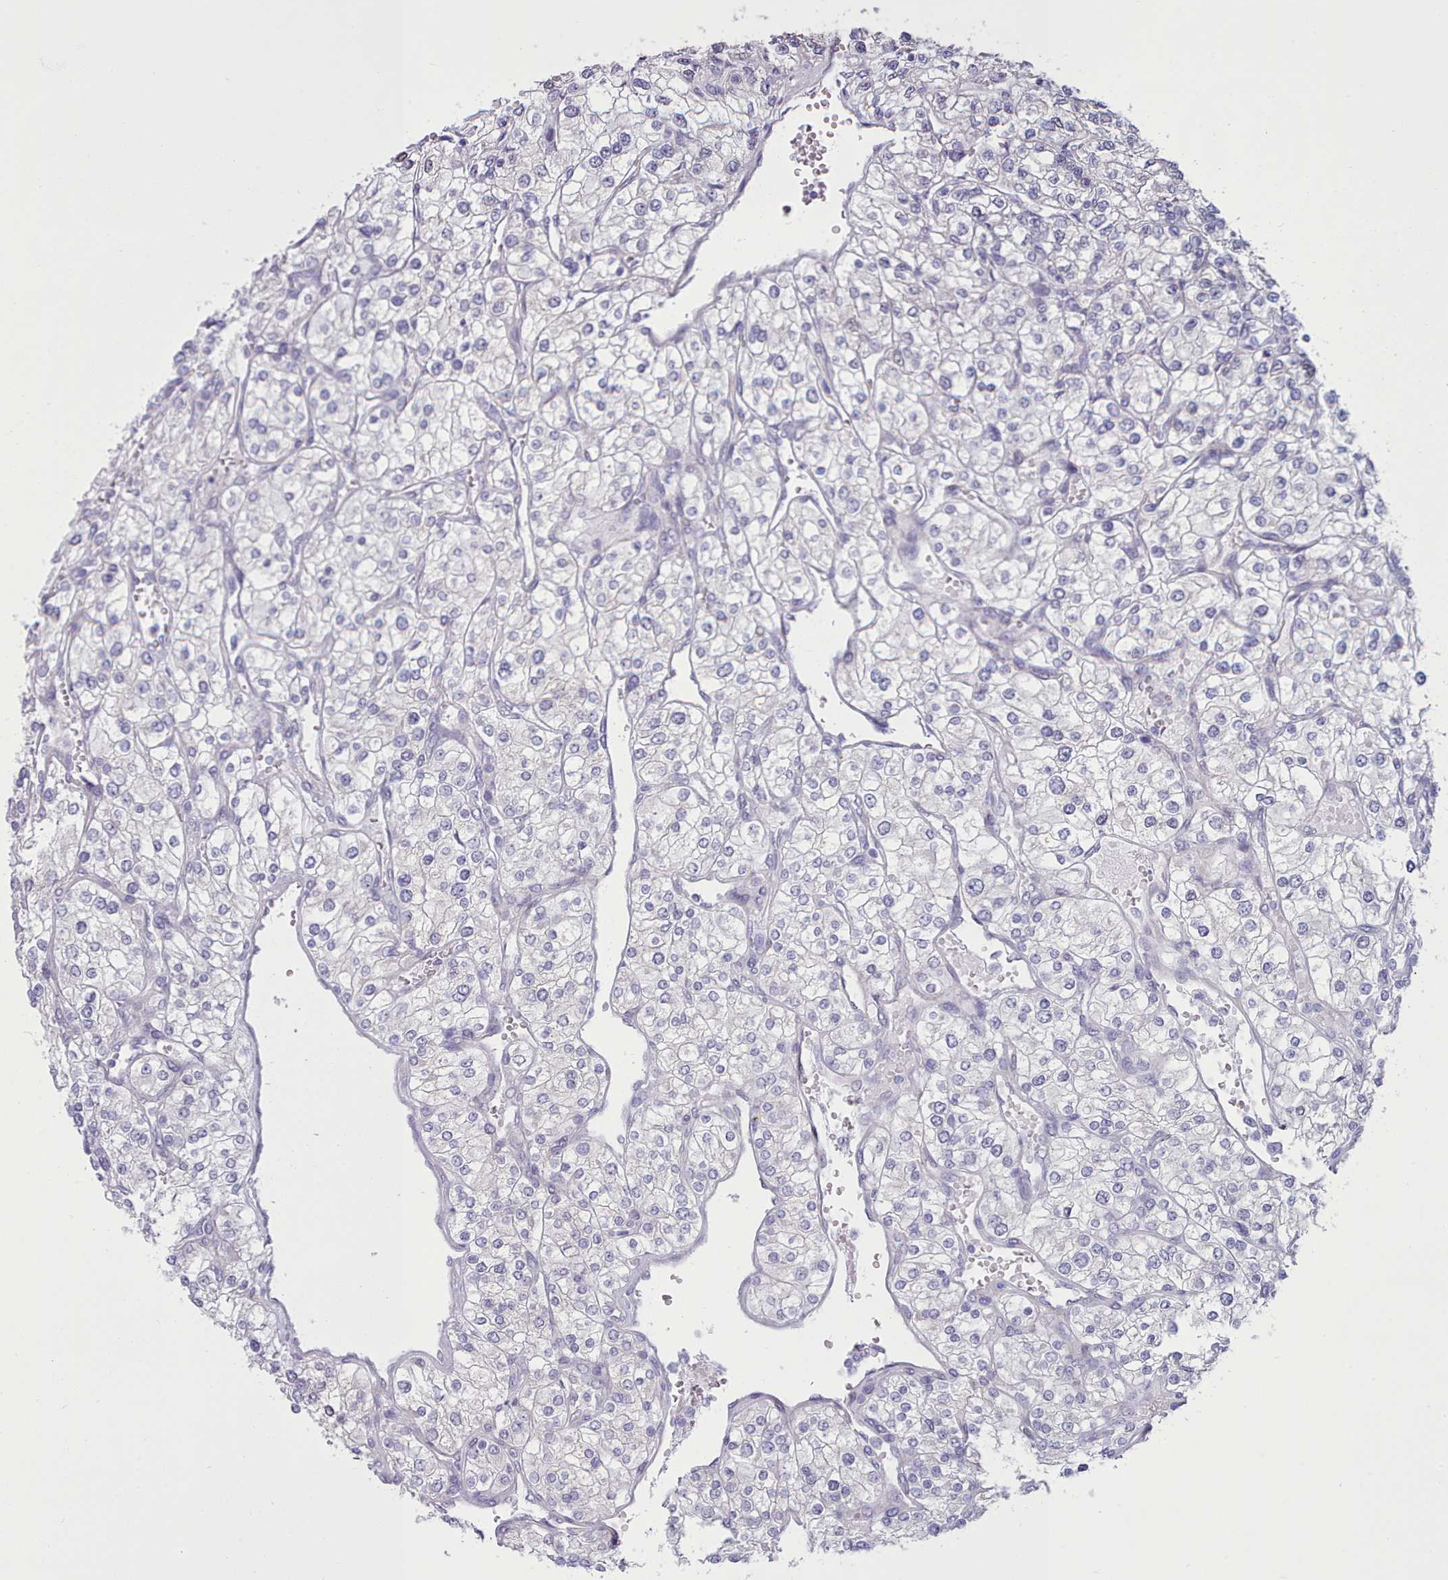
{"staining": {"intensity": "negative", "quantity": "none", "location": "none"}, "tissue": "renal cancer", "cell_type": "Tumor cells", "image_type": "cancer", "snomed": [{"axis": "morphology", "description": "Adenocarcinoma, NOS"}, {"axis": "topography", "description": "Kidney"}], "caption": "DAB immunohistochemical staining of human renal adenocarcinoma reveals no significant staining in tumor cells.", "gene": "TMEM253", "patient": {"sex": "male", "age": 80}}